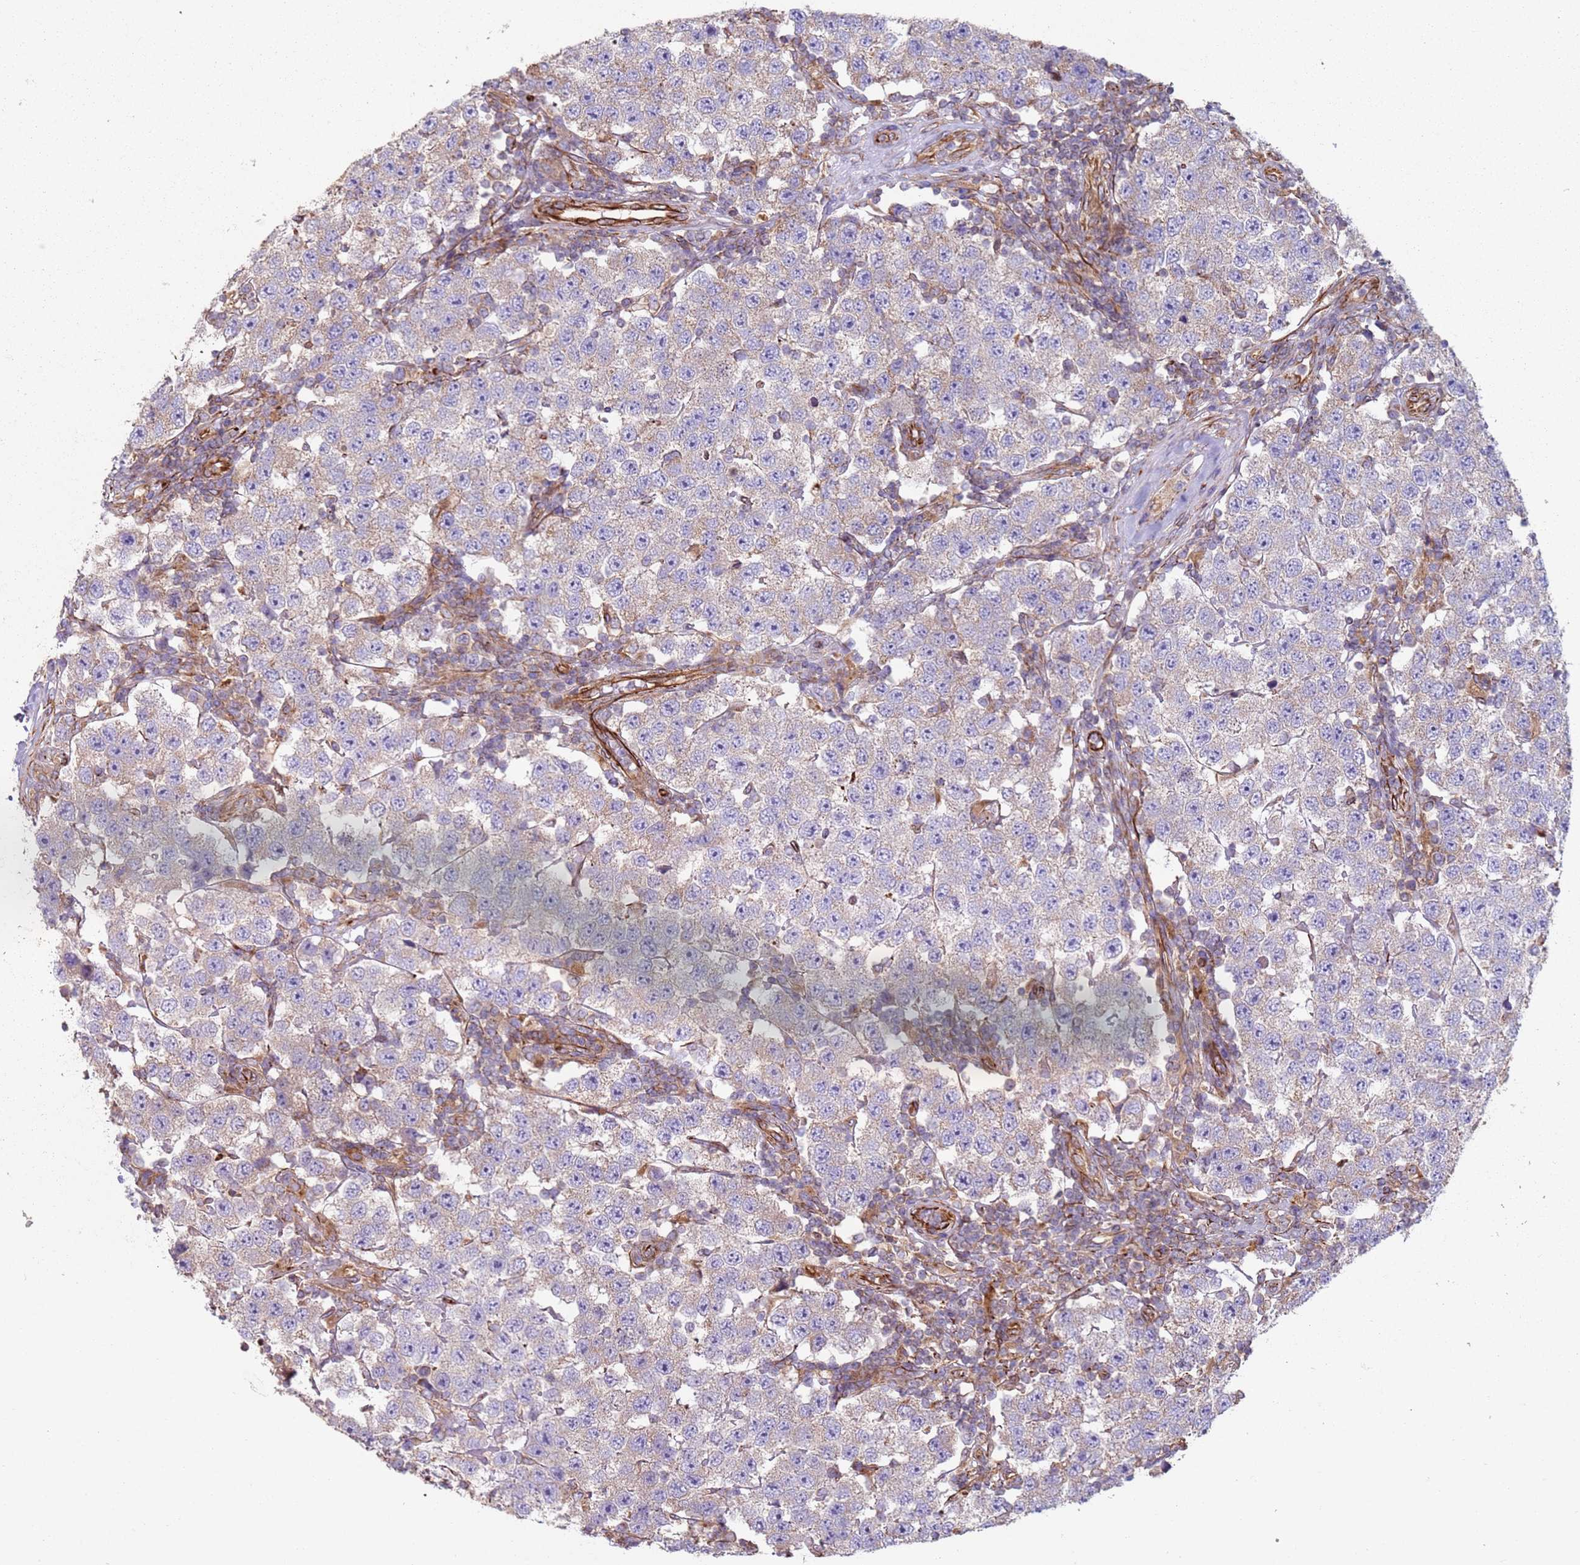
{"staining": {"intensity": "weak", "quantity": "<25%", "location": "cytoplasmic/membranous"}, "tissue": "testis cancer", "cell_type": "Tumor cells", "image_type": "cancer", "snomed": [{"axis": "morphology", "description": "Seminoma, NOS"}, {"axis": "topography", "description": "Testis"}], "caption": "DAB (3,3'-diaminobenzidine) immunohistochemical staining of testis cancer demonstrates no significant staining in tumor cells.", "gene": "SNAPIN", "patient": {"sex": "male", "age": 34}}